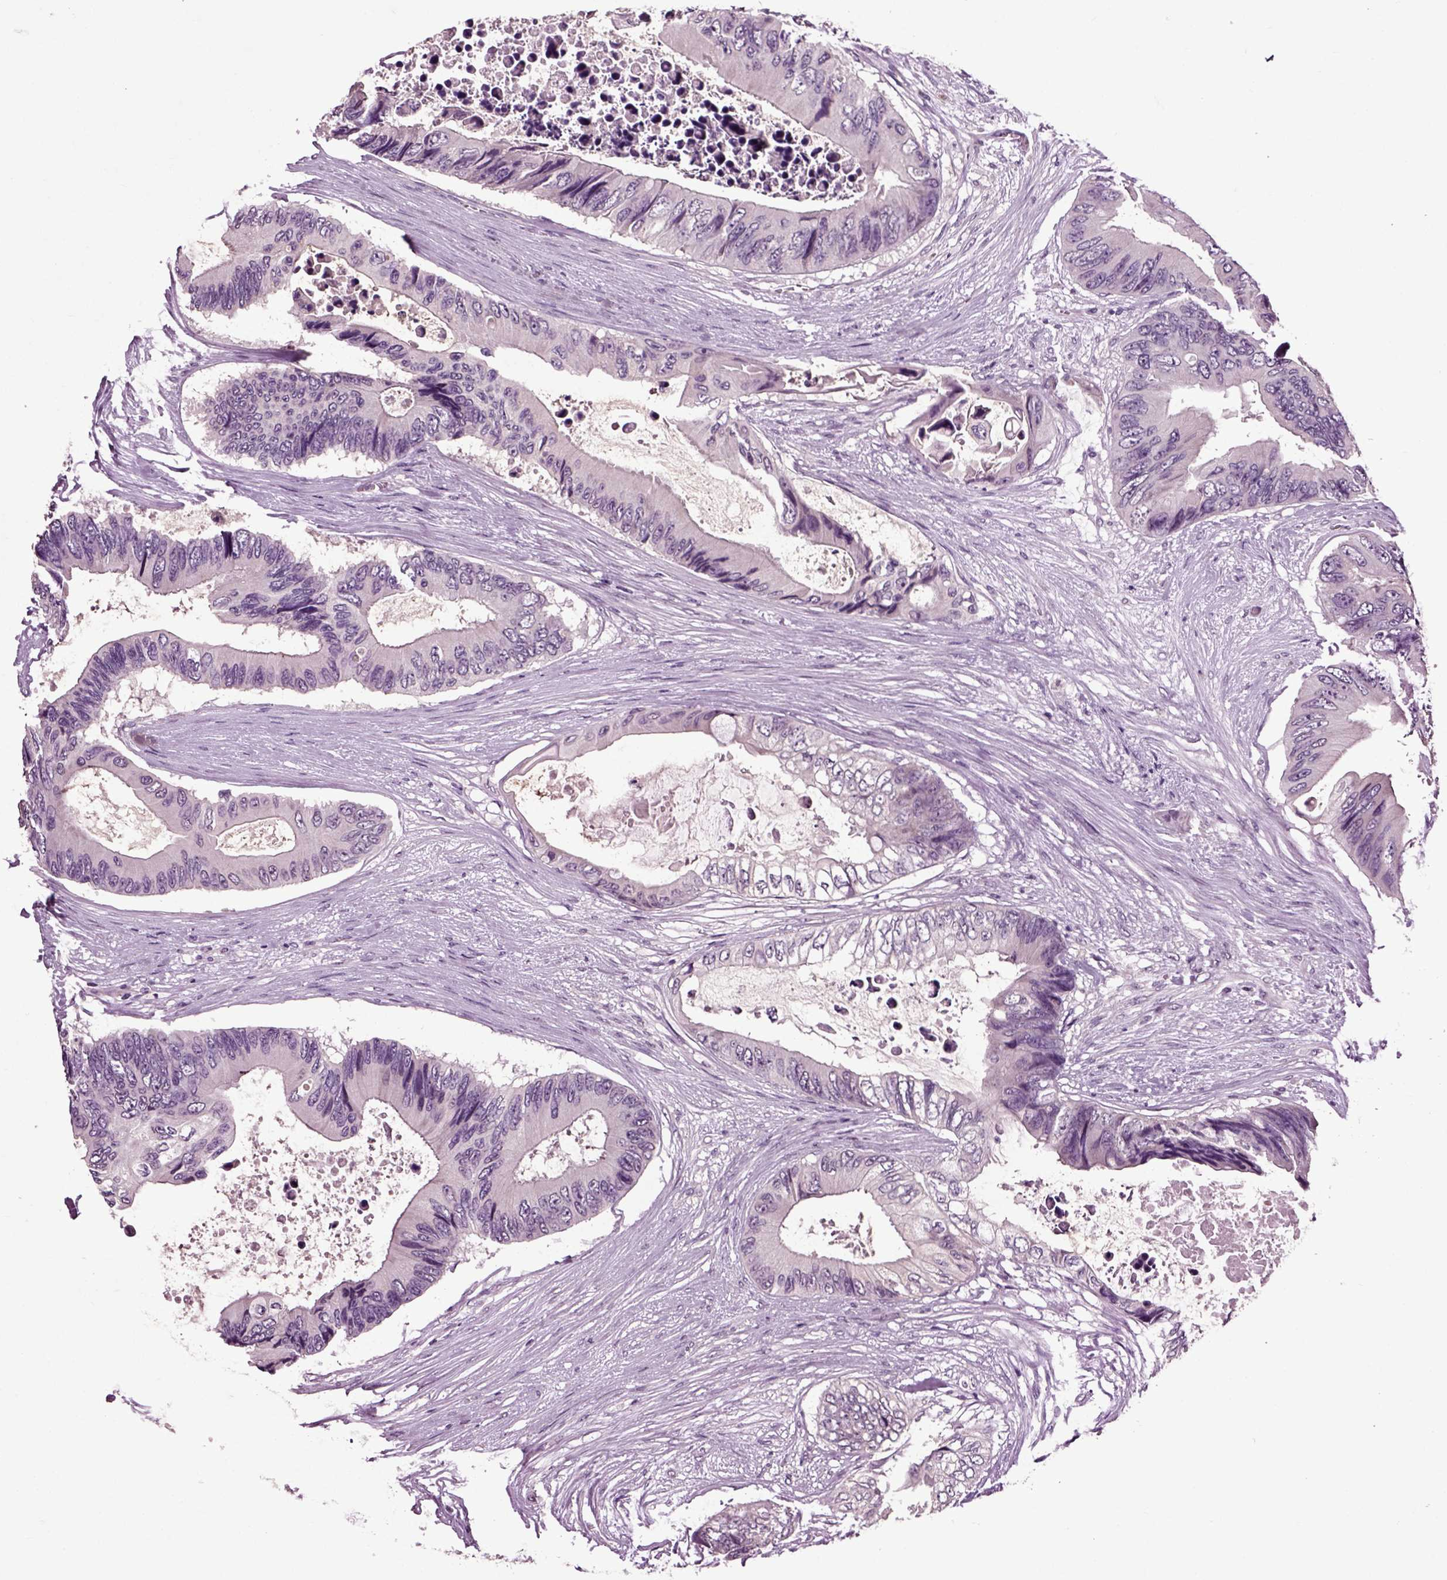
{"staining": {"intensity": "negative", "quantity": "none", "location": "none"}, "tissue": "colorectal cancer", "cell_type": "Tumor cells", "image_type": "cancer", "snomed": [{"axis": "morphology", "description": "Adenocarcinoma, NOS"}, {"axis": "topography", "description": "Rectum"}], "caption": "Histopathology image shows no significant protein staining in tumor cells of adenocarcinoma (colorectal).", "gene": "CRHR1", "patient": {"sex": "male", "age": 63}}